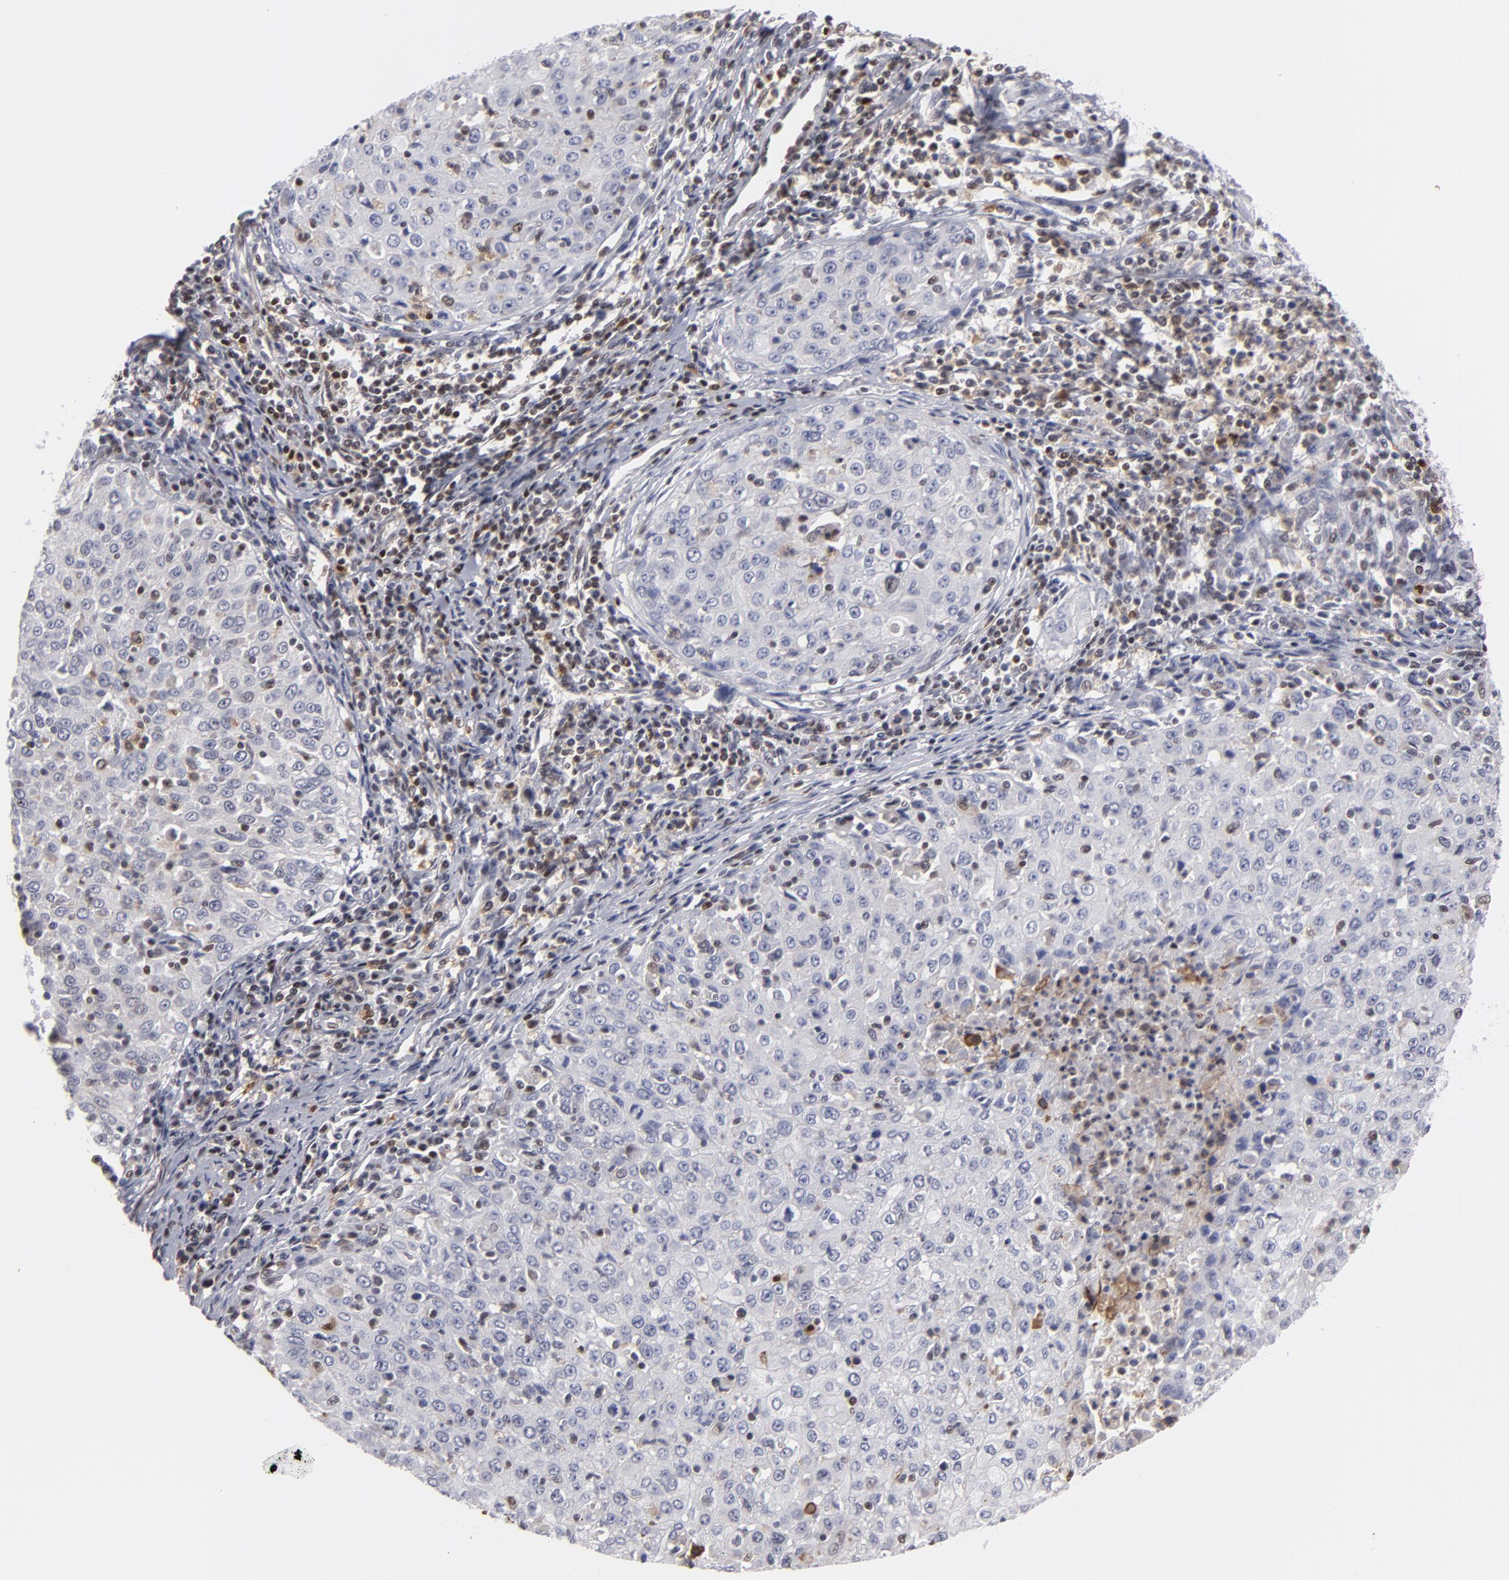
{"staining": {"intensity": "negative", "quantity": "none", "location": "none"}, "tissue": "cervical cancer", "cell_type": "Tumor cells", "image_type": "cancer", "snomed": [{"axis": "morphology", "description": "Squamous cell carcinoma, NOS"}, {"axis": "topography", "description": "Cervix"}], "caption": "This micrograph is of squamous cell carcinoma (cervical) stained with immunohistochemistry (IHC) to label a protein in brown with the nuclei are counter-stained blue. There is no expression in tumor cells. The staining is performed using DAB (3,3'-diaminobenzidine) brown chromogen with nuclei counter-stained in using hematoxylin.", "gene": "GSR", "patient": {"sex": "female", "age": 27}}